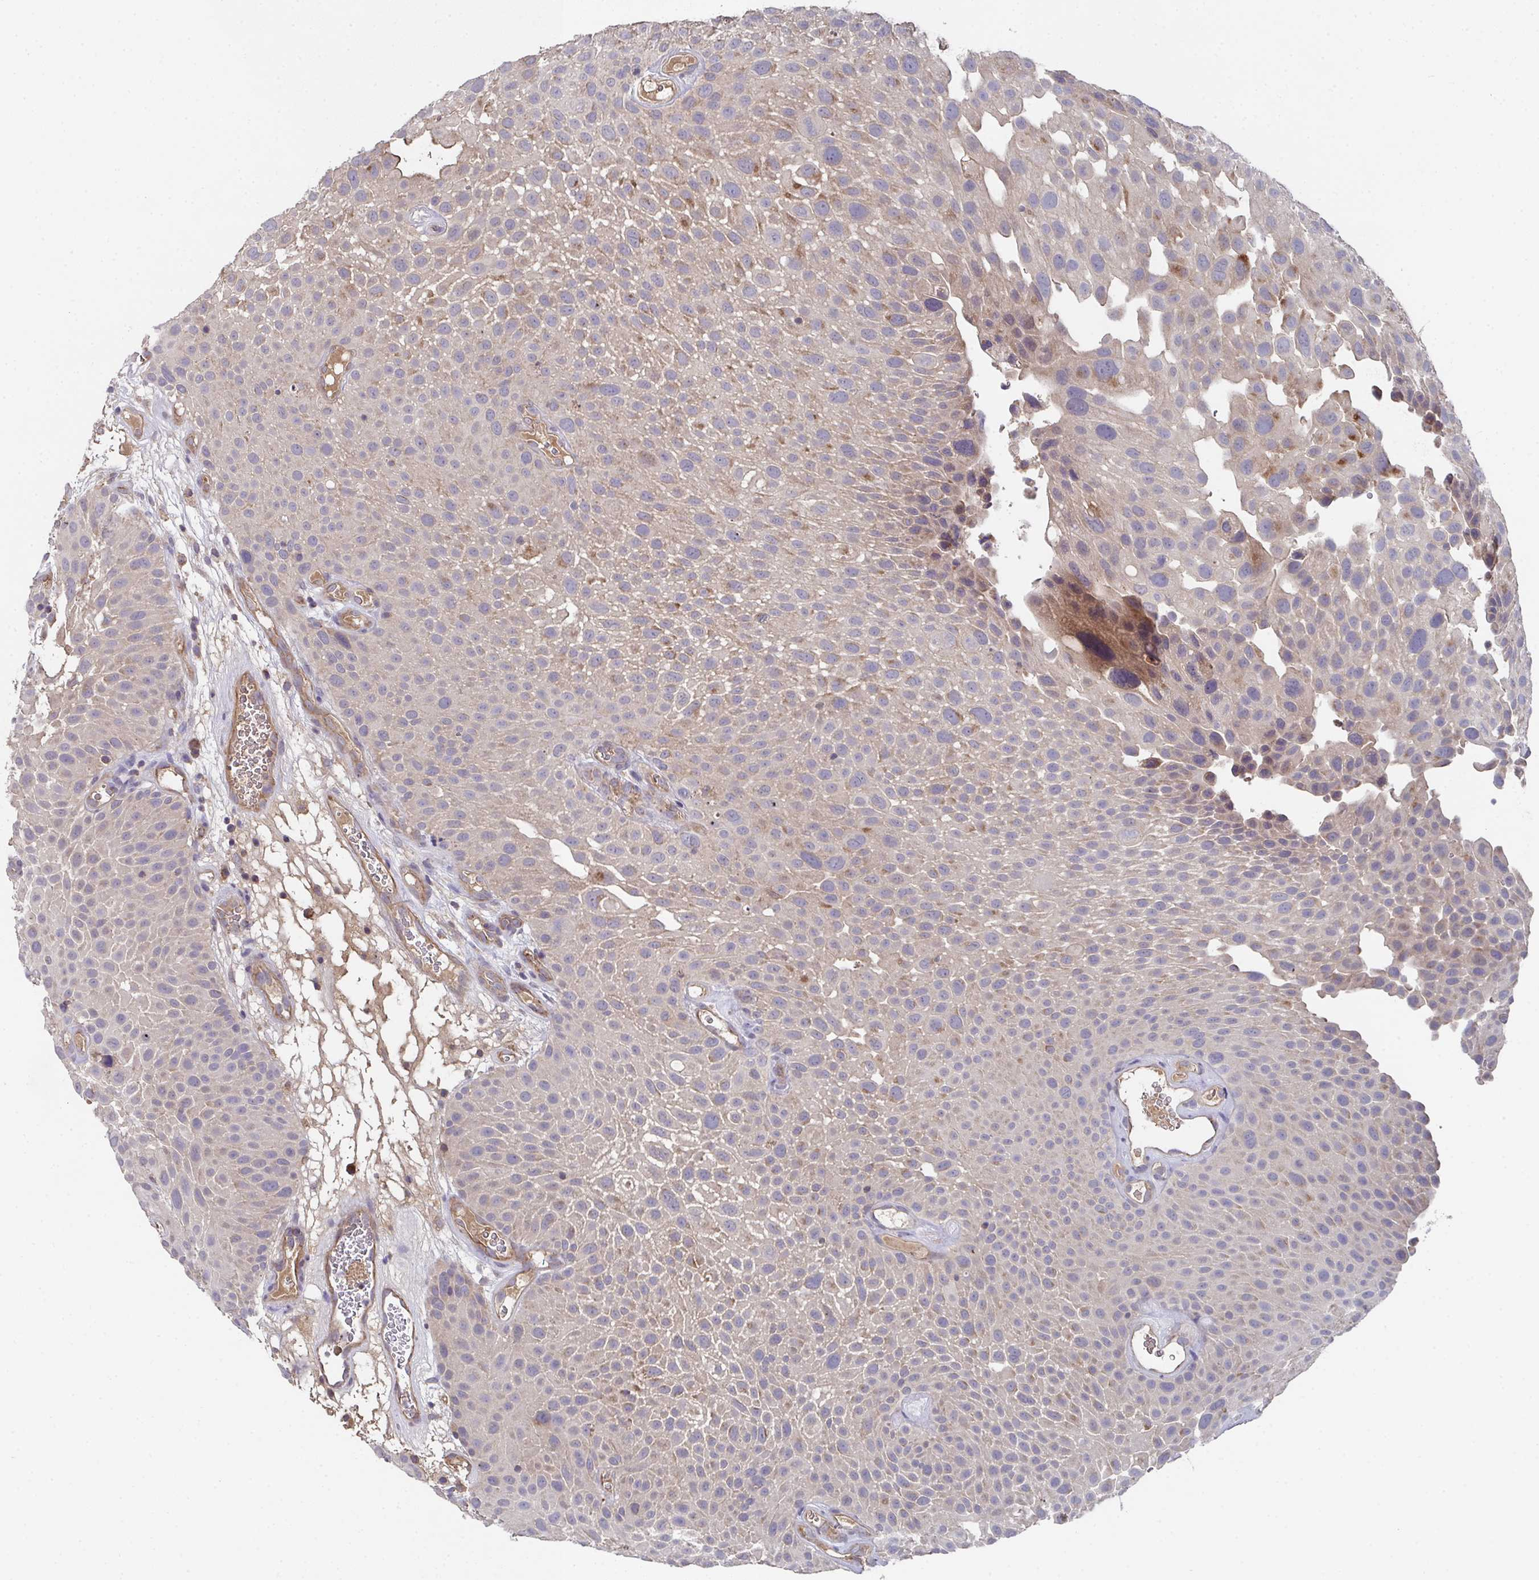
{"staining": {"intensity": "weak", "quantity": "<25%", "location": "cytoplasmic/membranous"}, "tissue": "urothelial cancer", "cell_type": "Tumor cells", "image_type": "cancer", "snomed": [{"axis": "morphology", "description": "Urothelial carcinoma, Low grade"}, {"axis": "topography", "description": "Urinary bladder"}], "caption": "Protein analysis of urothelial carcinoma (low-grade) exhibits no significant expression in tumor cells.", "gene": "MT-ND3", "patient": {"sex": "male", "age": 72}}